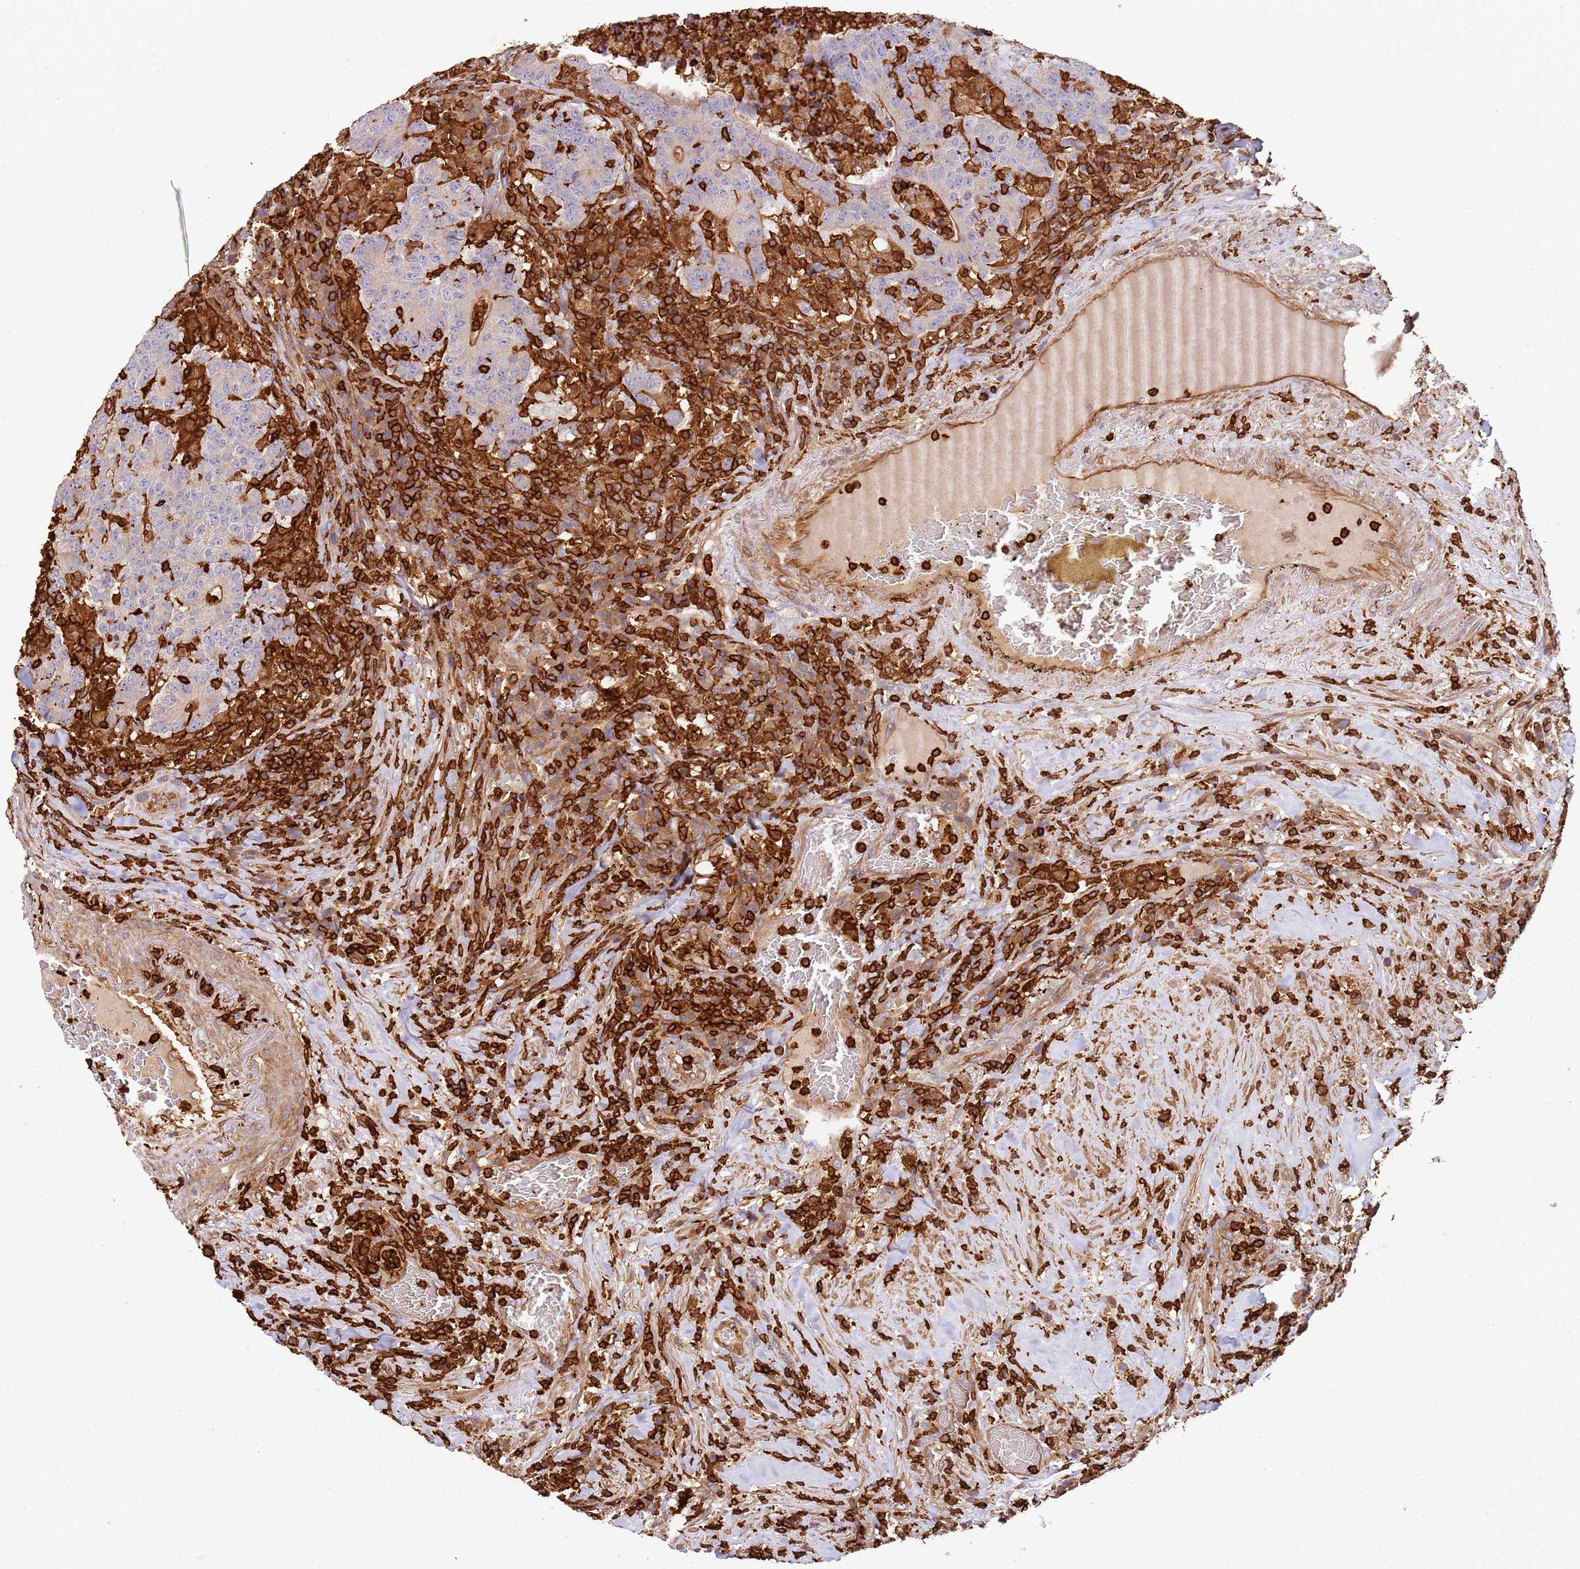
{"staining": {"intensity": "strong", "quantity": "<25%", "location": "cytoplasmic/membranous"}, "tissue": "colorectal cancer", "cell_type": "Tumor cells", "image_type": "cancer", "snomed": [{"axis": "morphology", "description": "Adenocarcinoma, NOS"}, {"axis": "topography", "description": "Colon"}], "caption": "Human adenocarcinoma (colorectal) stained with a protein marker reveals strong staining in tumor cells.", "gene": "OR6P1", "patient": {"sex": "female", "age": 75}}